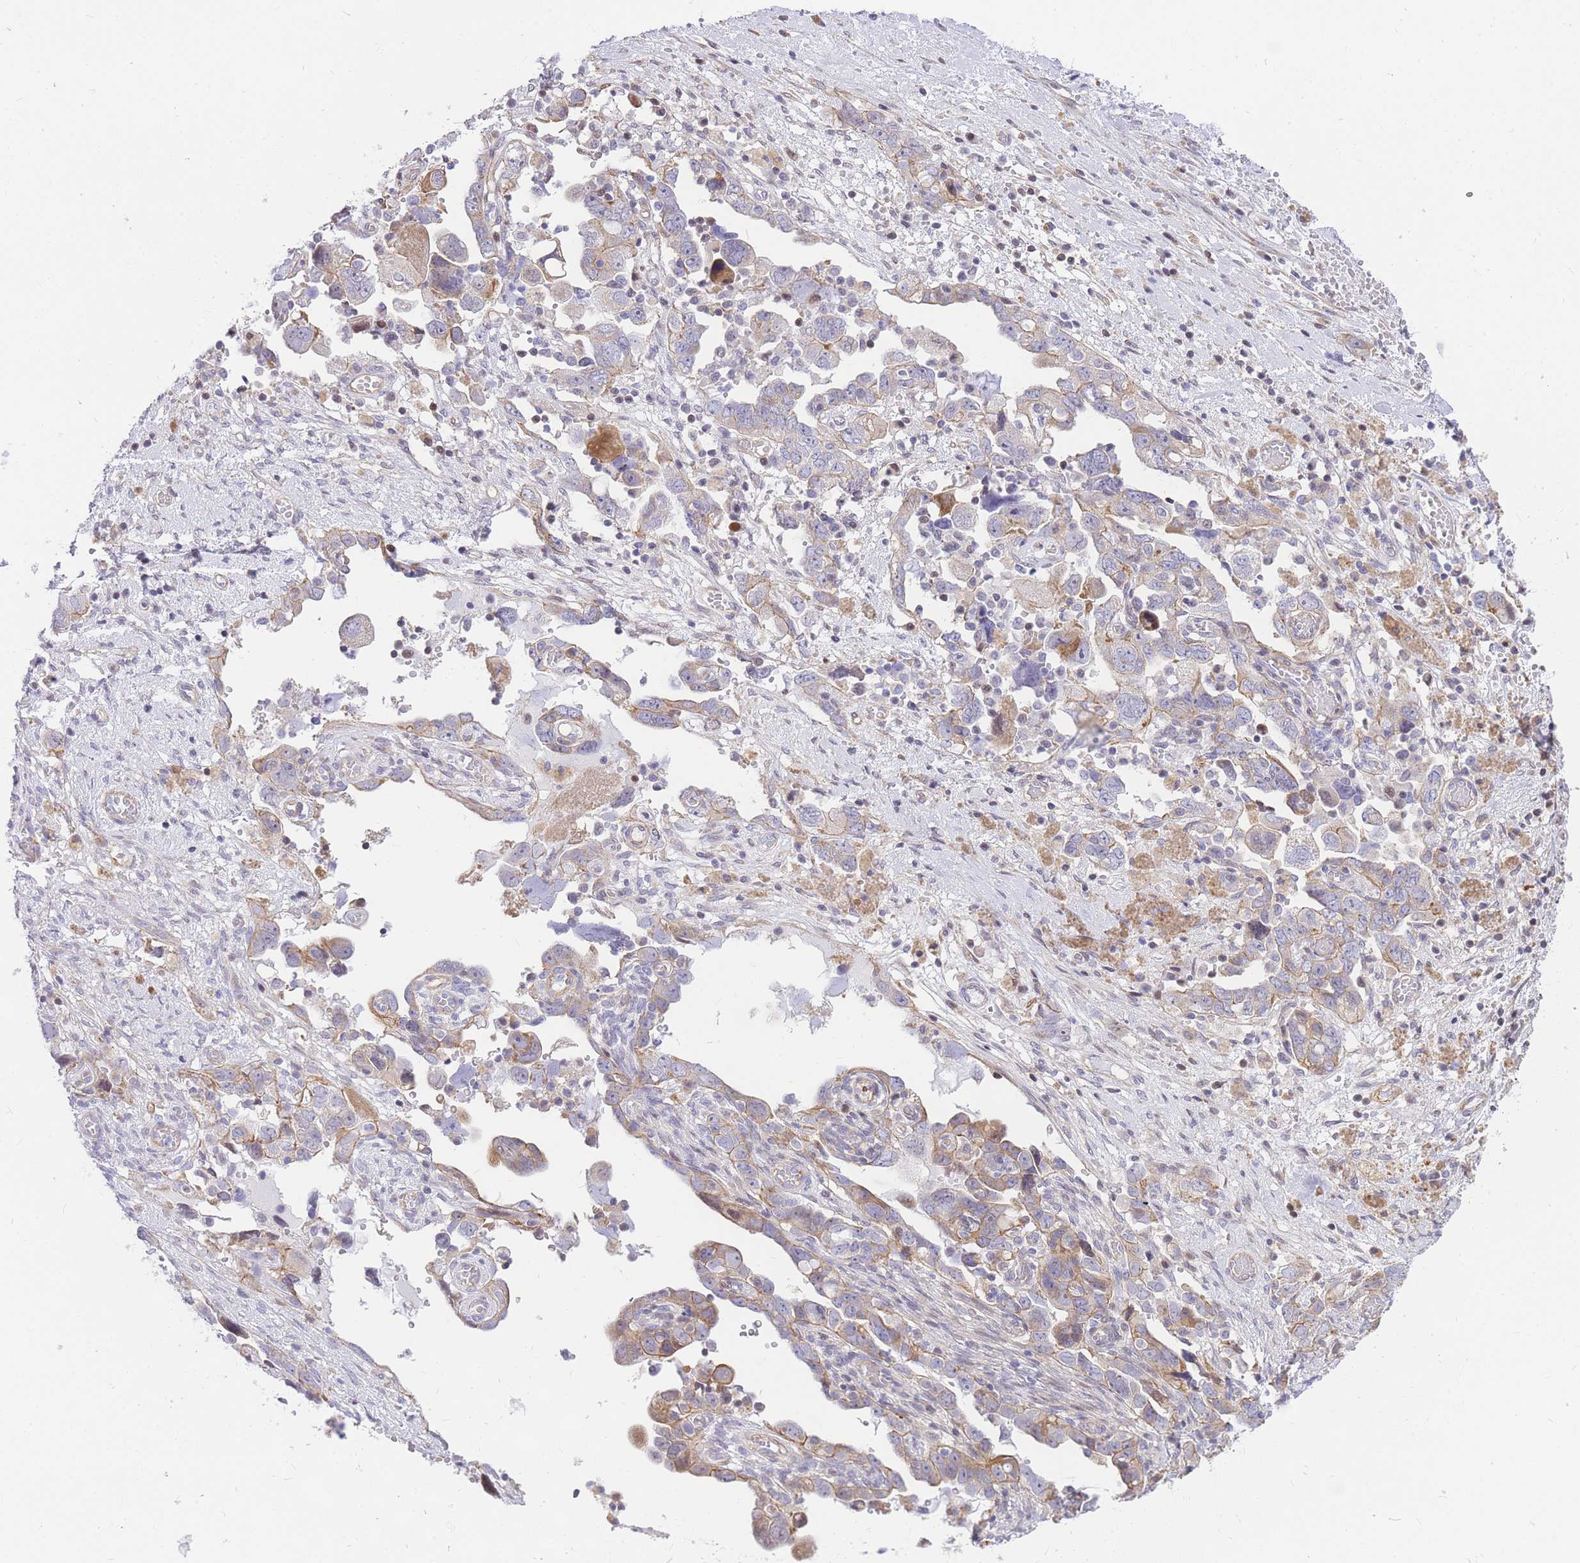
{"staining": {"intensity": "moderate", "quantity": "<25%", "location": "cytoplasmic/membranous"}, "tissue": "ovarian cancer", "cell_type": "Tumor cells", "image_type": "cancer", "snomed": [{"axis": "morphology", "description": "Carcinoma, NOS"}, {"axis": "morphology", "description": "Cystadenocarcinoma, serous, NOS"}, {"axis": "topography", "description": "Ovary"}], "caption": "High-magnification brightfield microscopy of serous cystadenocarcinoma (ovarian) stained with DAB (3,3'-diaminobenzidine) (brown) and counterstained with hematoxylin (blue). tumor cells exhibit moderate cytoplasmic/membranous expression is identified in approximately<25% of cells.", "gene": "S100PBP", "patient": {"sex": "female", "age": 69}}